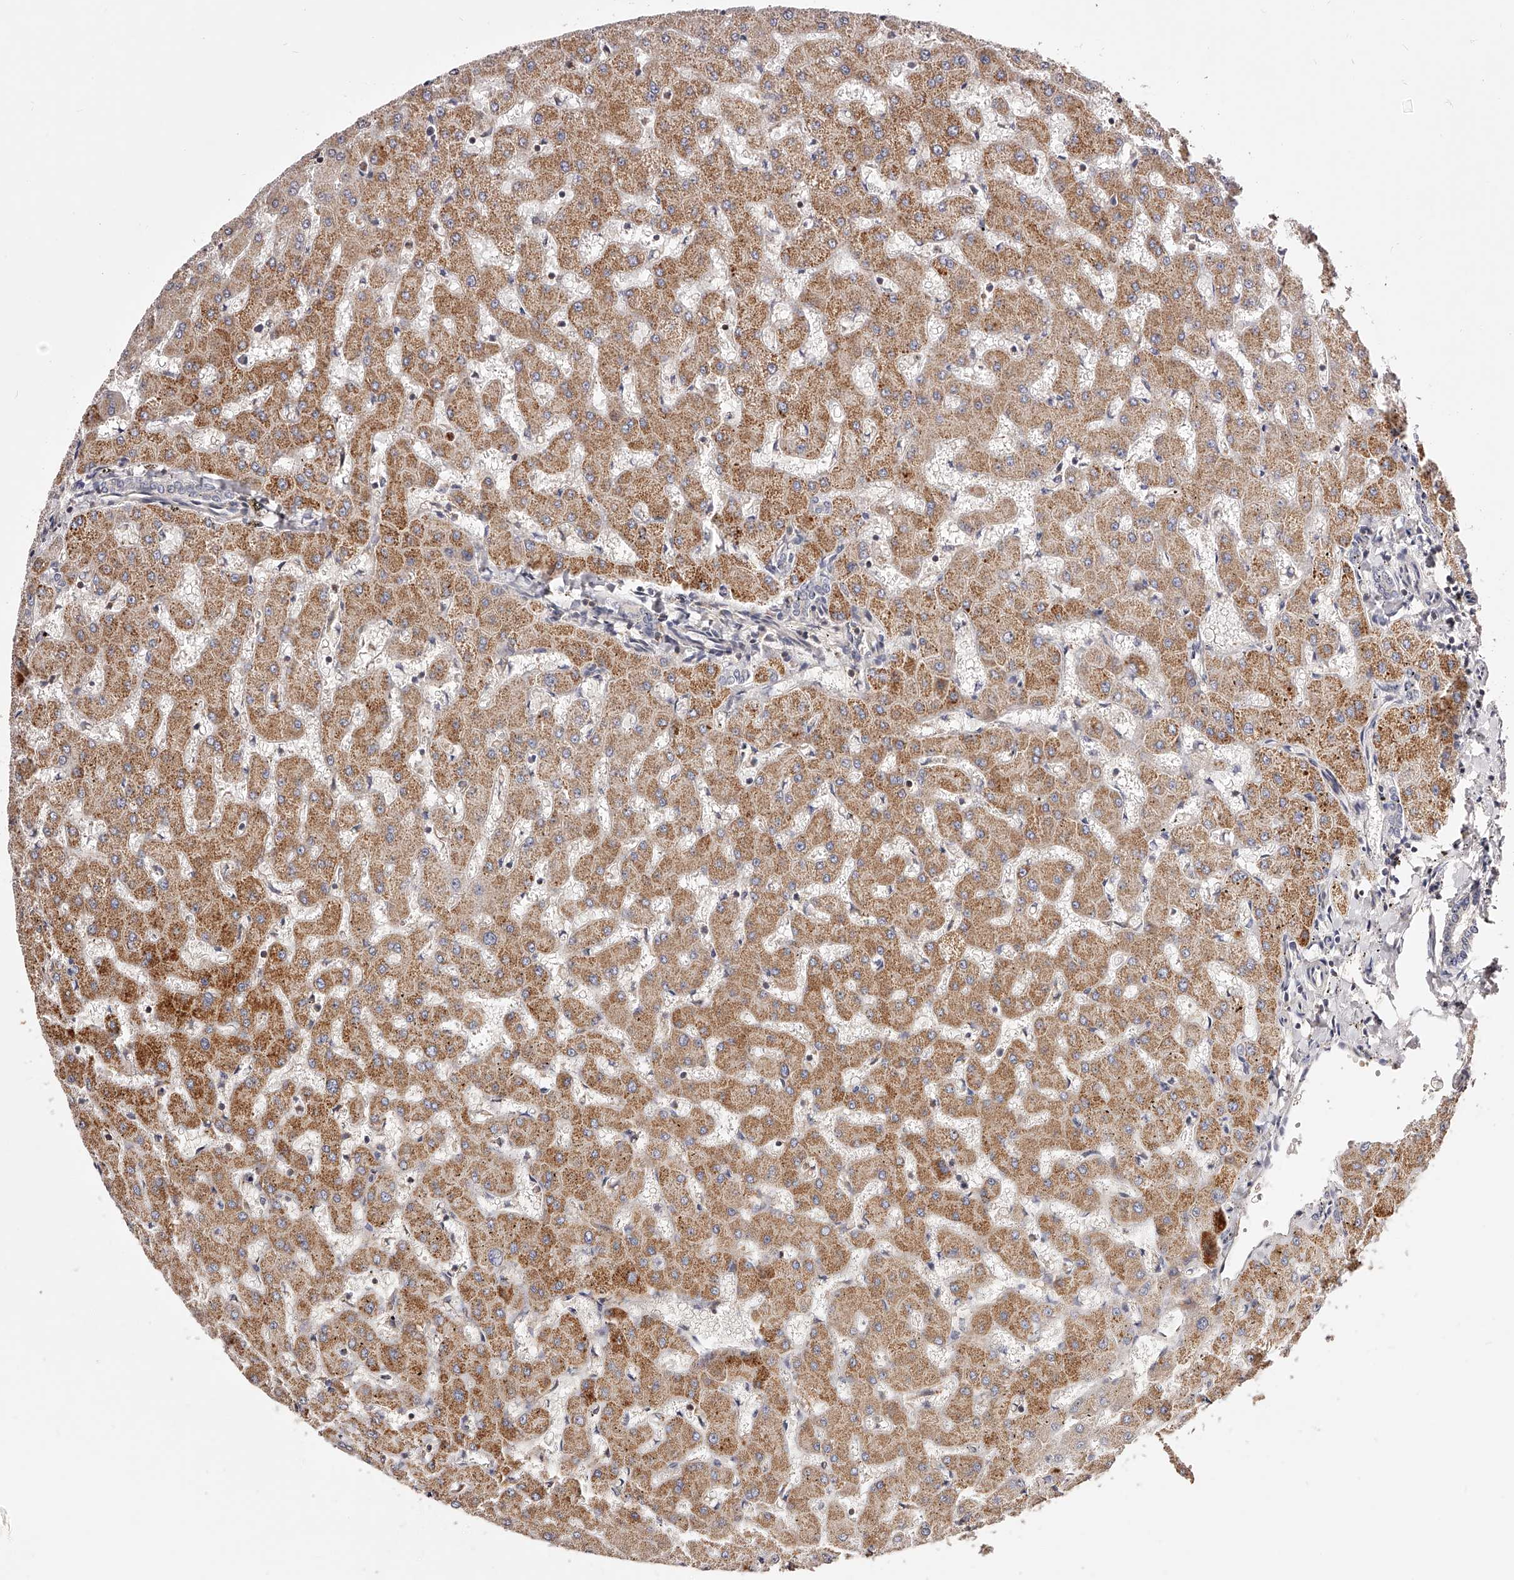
{"staining": {"intensity": "weak", "quantity": "<25%", "location": "cytoplasmic/membranous"}, "tissue": "liver", "cell_type": "Cholangiocytes", "image_type": "normal", "snomed": [{"axis": "morphology", "description": "Normal tissue, NOS"}, {"axis": "topography", "description": "Liver"}], "caption": "This is a image of immunohistochemistry (IHC) staining of benign liver, which shows no positivity in cholangiocytes.", "gene": "PHACTR1", "patient": {"sex": "female", "age": 63}}